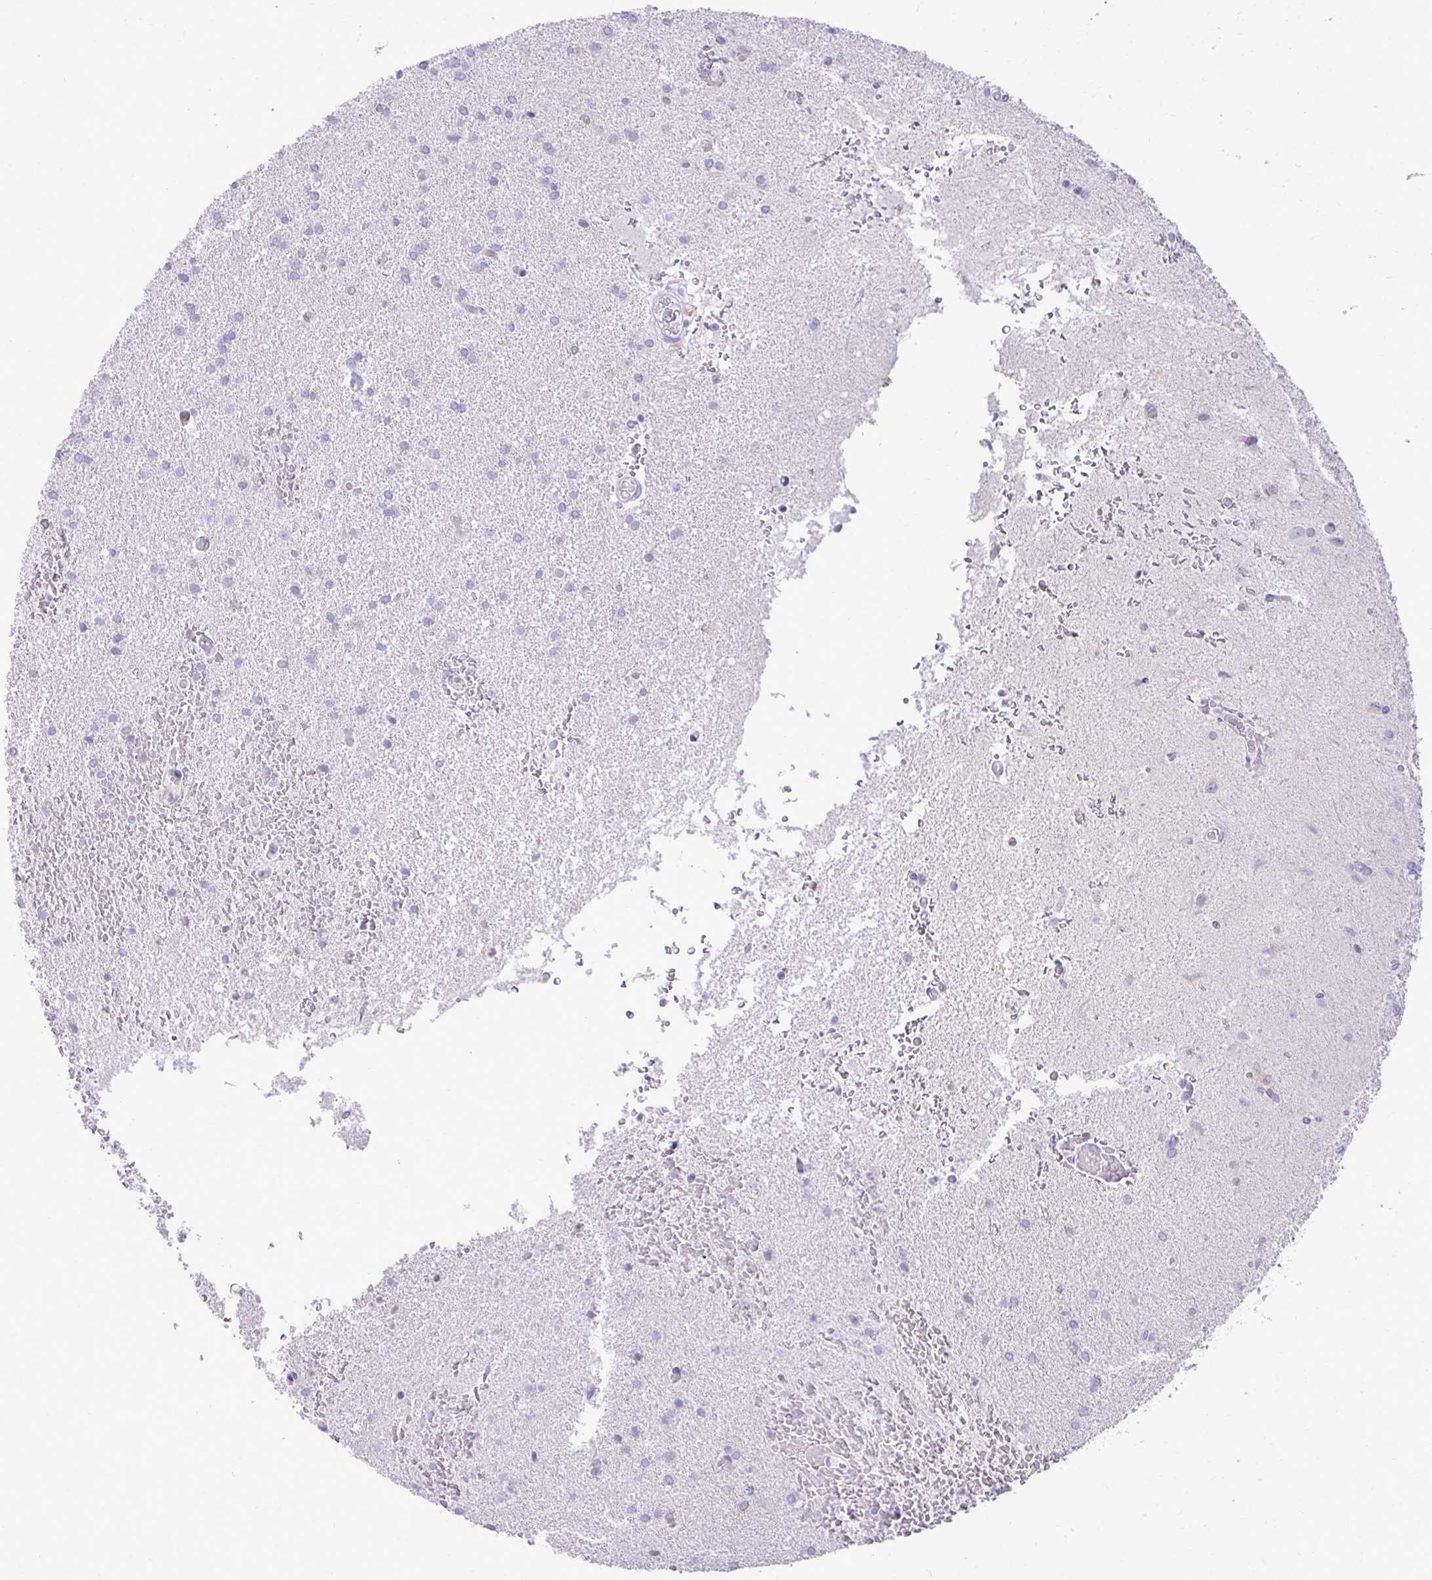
{"staining": {"intensity": "negative", "quantity": "none", "location": "none"}, "tissue": "glioma", "cell_type": "Tumor cells", "image_type": "cancer", "snomed": [{"axis": "morphology", "description": "Glioma, malignant, High grade"}, {"axis": "topography", "description": "Brain"}], "caption": "Tumor cells show no significant protein staining in glioma. (DAB (3,3'-diaminobenzidine) IHC visualized using brightfield microscopy, high magnification).", "gene": "OR7A5", "patient": {"sex": "female", "age": 50}}